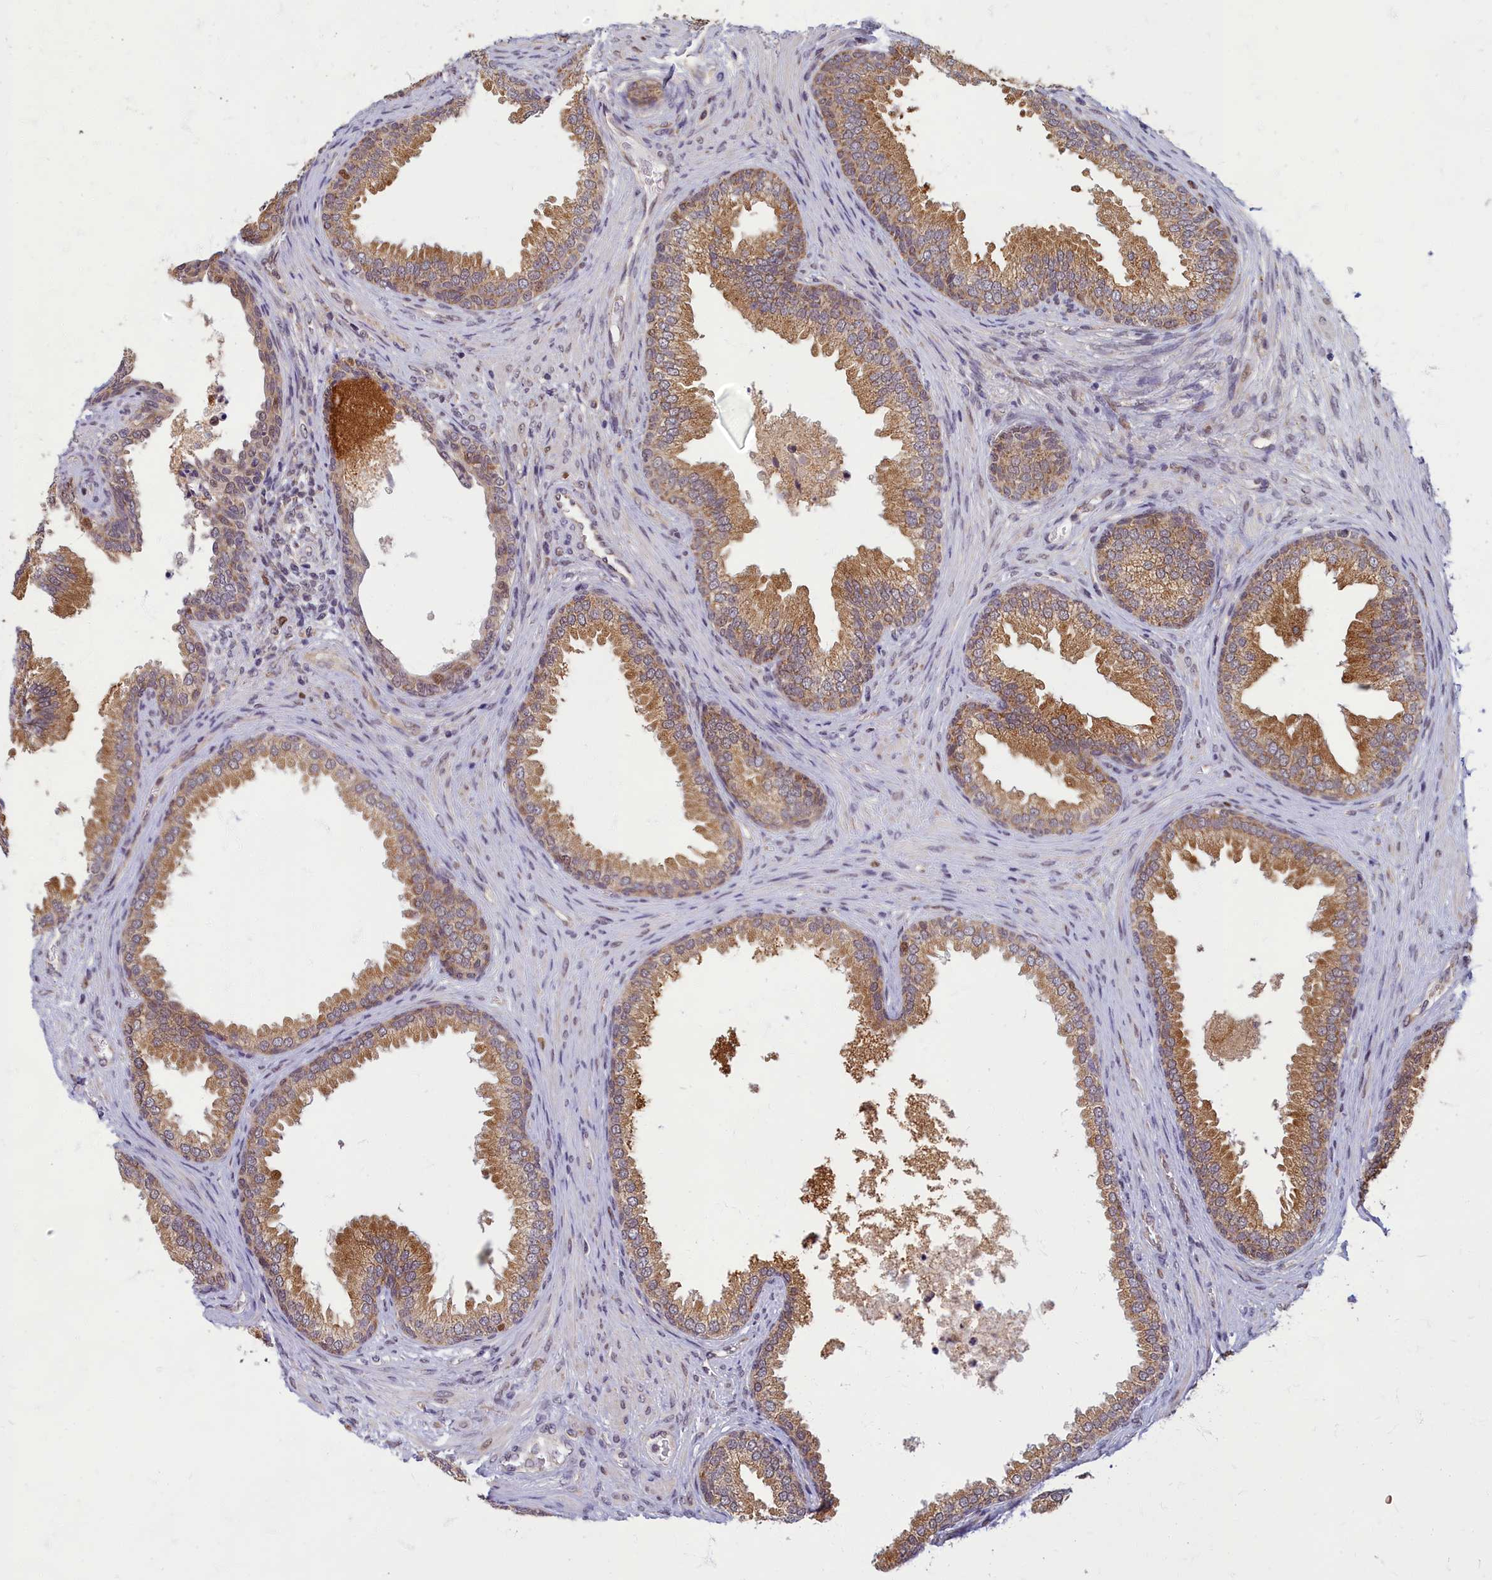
{"staining": {"intensity": "moderate", "quantity": "25%-75%", "location": "cytoplasmic/membranous"}, "tissue": "prostate", "cell_type": "Glandular cells", "image_type": "normal", "snomed": [{"axis": "morphology", "description": "Normal tissue, NOS"}, {"axis": "topography", "description": "Prostate"}], "caption": "An immunohistochemistry histopathology image of normal tissue is shown. Protein staining in brown shows moderate cytoplasmic/membranous positivity in prostate within glandular cells. Using DAB (3,3'-diaminobenzidine) (brown) and hematoxylin (blue) stains, captured at high magnification using brightfield microscopy.", "gene": "EARS2", "patient": {"sex": "male", "age": 76}}